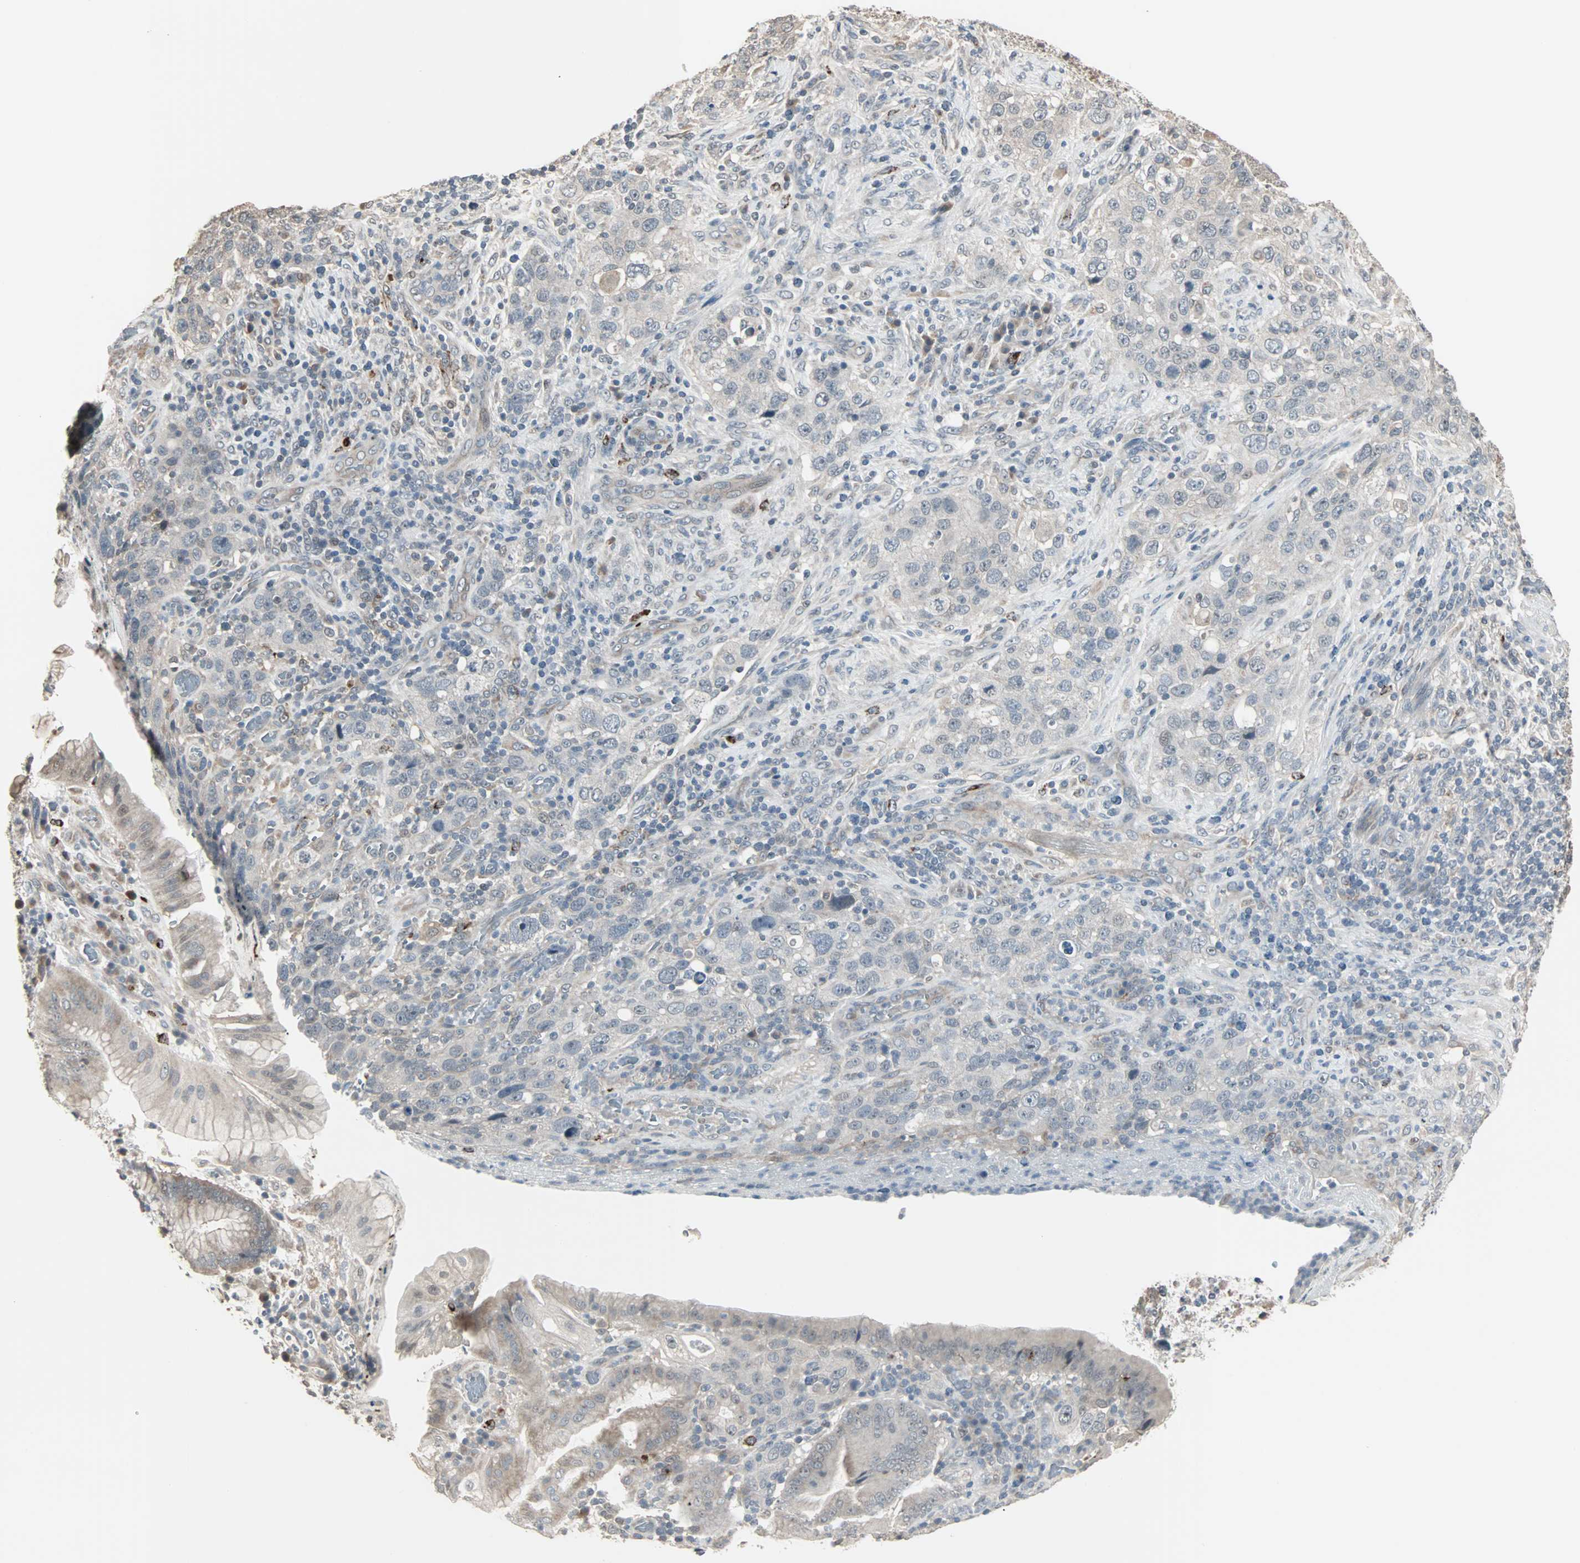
{"staining": {"intensity": "weak", "quantity": "25%-75%", "location": "cytoplasmic/membranous"}, "tissue": "stomach cancer", "cell_type": "Tumor cells", "image_type": "cancer", "snomed": [{"axis": "morphology", "description": "Normal tissue, NOS"}, {"axis": "morphology", "description": "Adenocarcinoma, NOS"}, {"axis": "topography", "description": "Stomach"}], "caption": "The image exhibits a brown stain indicating the presence of a protein in the cytoplasmic/membranous of tumor cells in stomach adenocarcinoma.", "gene": "KDM4A", "patient": {"sex": "male", "age": 48}}